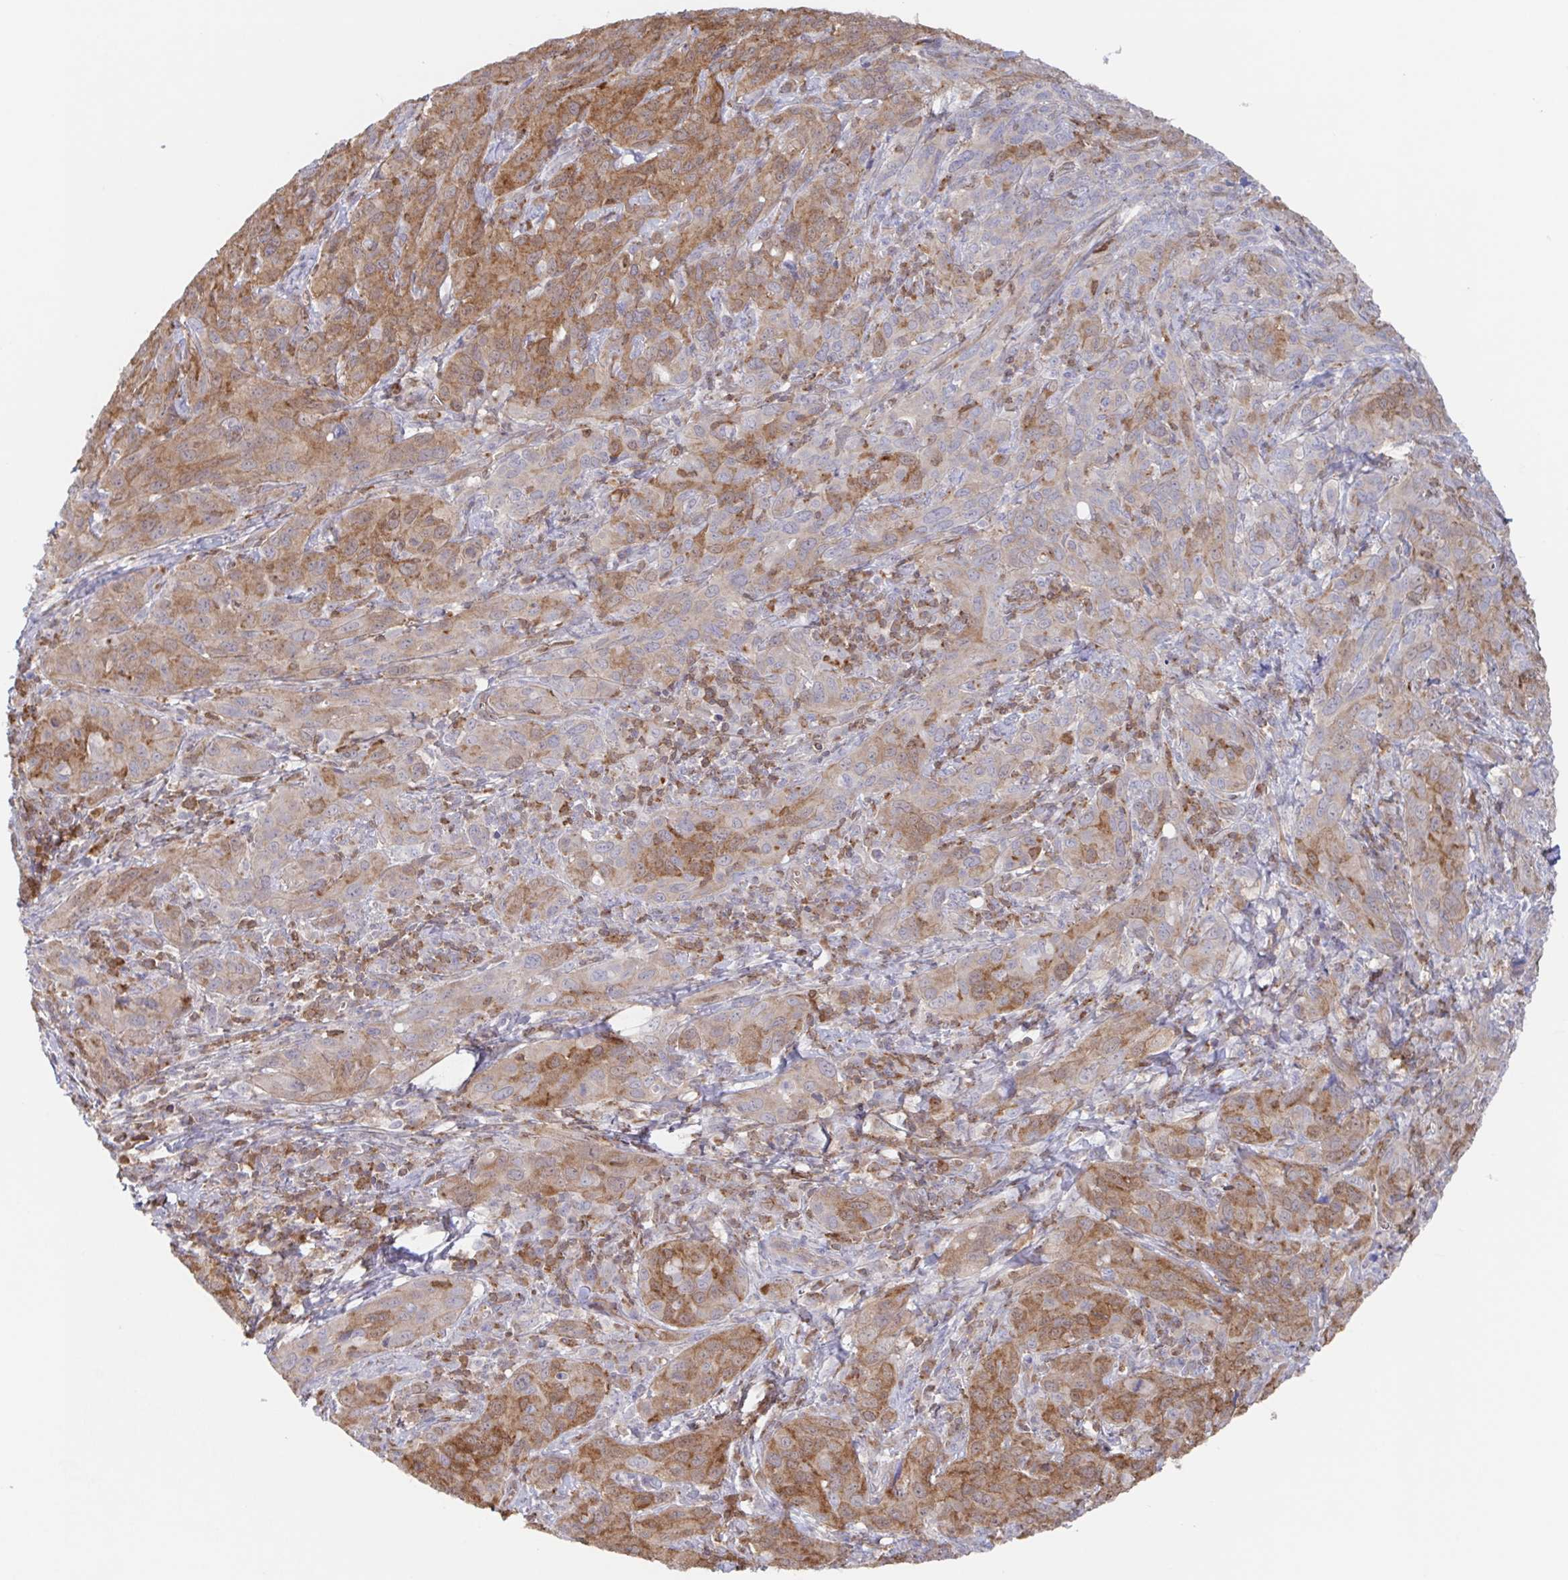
{"staining": {"intensity": "moderate", "quantity": "25%-75%", "location": "cytoplasmic/membranous"}, "tissue": "cervical cancer", "cell_type": "Tumor cells", "image_type": "cancer", "snomed": [{"axis": "morphology", "description": "Normal tissue, NOS"}, {"axis": "morphology", "description": "Squamous cell carcinoma, NOS"}, {"axis": "topography", "description": "Cervix"}], "caption": "Immunohistochemical staining of cervical cancer exhibits moderate cytoplasmic/membranous protein staining in approximately 25%-75% of tumor cells.", "gene": "AGFG2", "patient": {"sex": "female", "age": 51}}